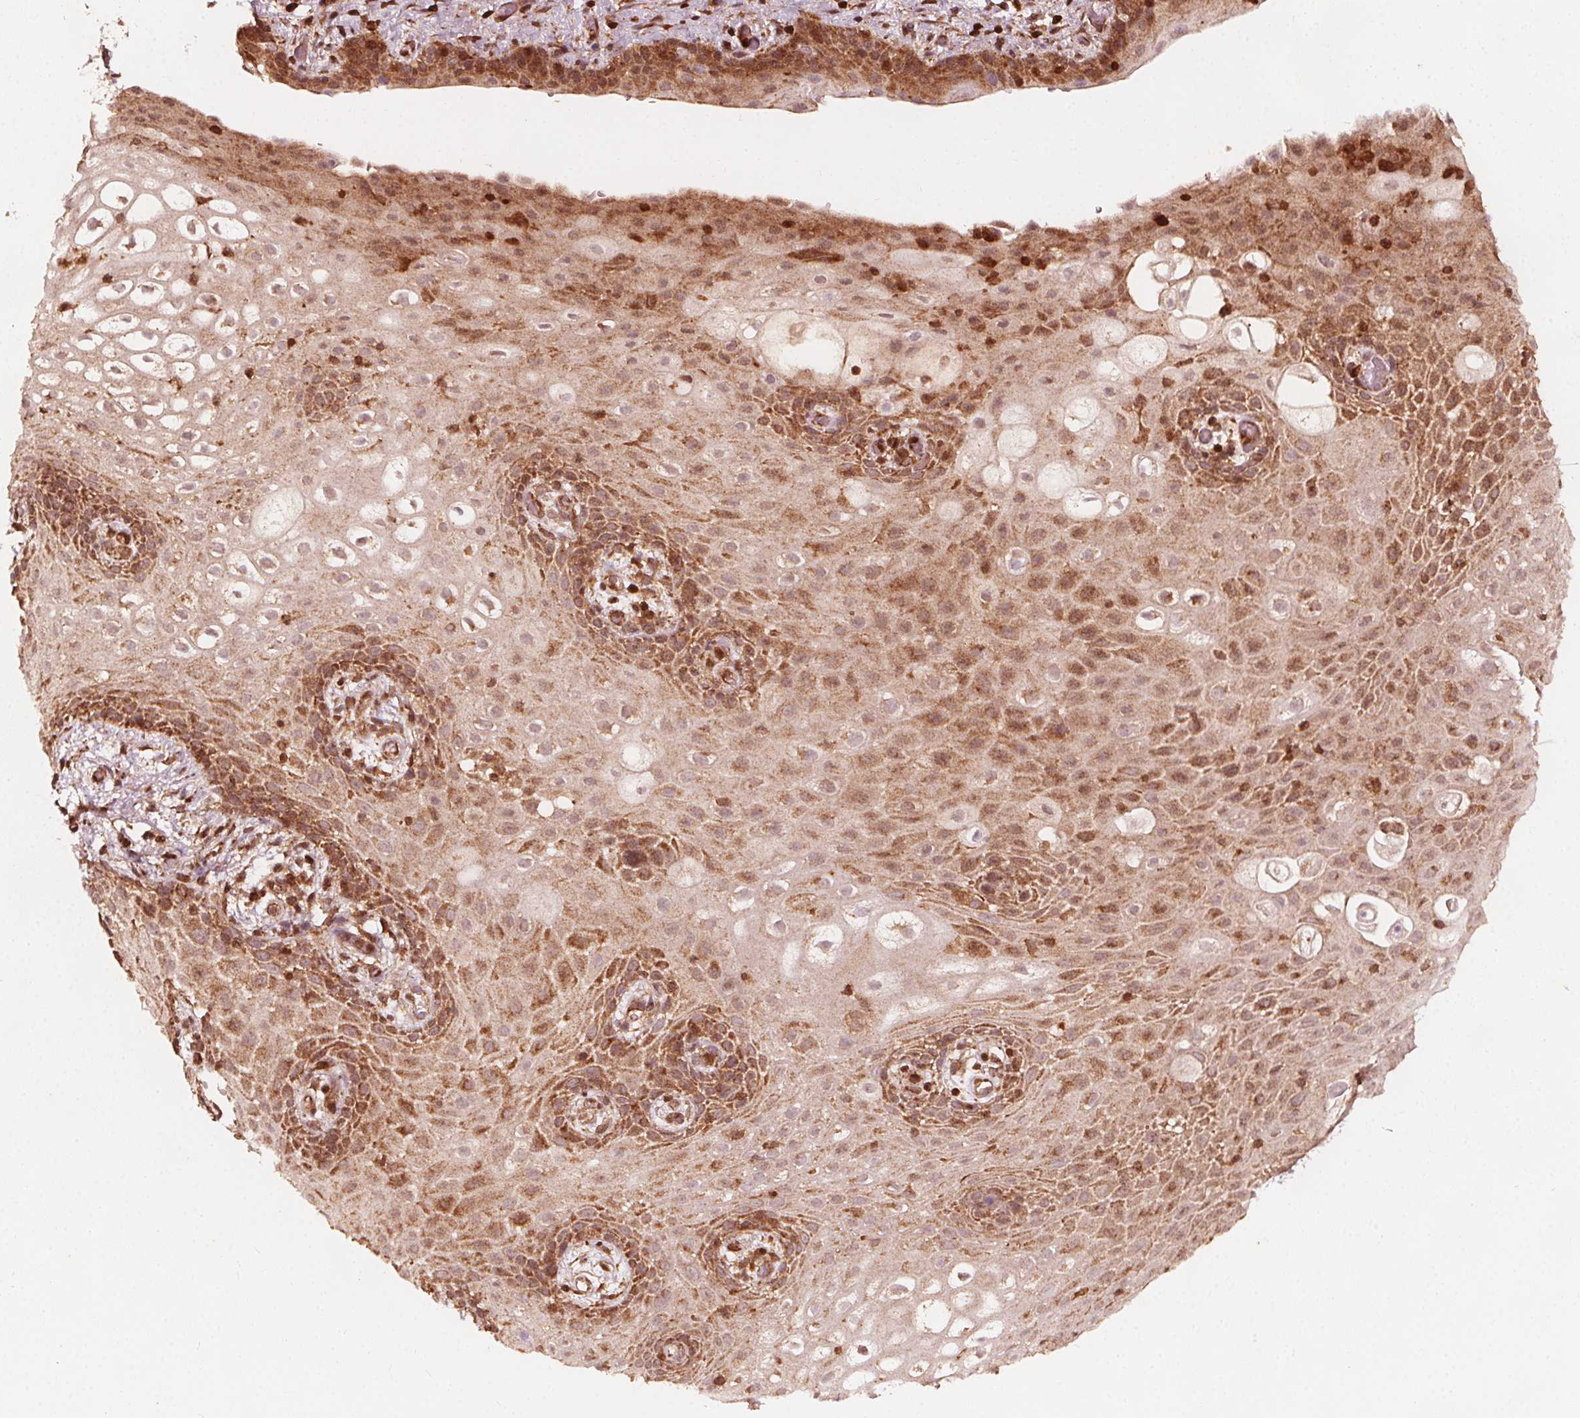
{"staining": {"intensity": "strong", "quantity": "25%-75%", "location": "cytoplasmic/membranous"}, "tissue": "skin", "cell_type": "Epidermal cells", "image_type": "normal", "snomed": [{"axis": "morphology", "description": "Normal tissue, NOS"}, {"axis": "topography", "description": "Anal"}], "caption": "Skin stained with DAB immunohistochemistry reveals high levels of strong cytoplasmic/membranous expression in about 25%-75% of epidermal cells. Nuclei are stained in blue.", "gene": "AIP", "patient": {"sex": "female", "age": 46}}